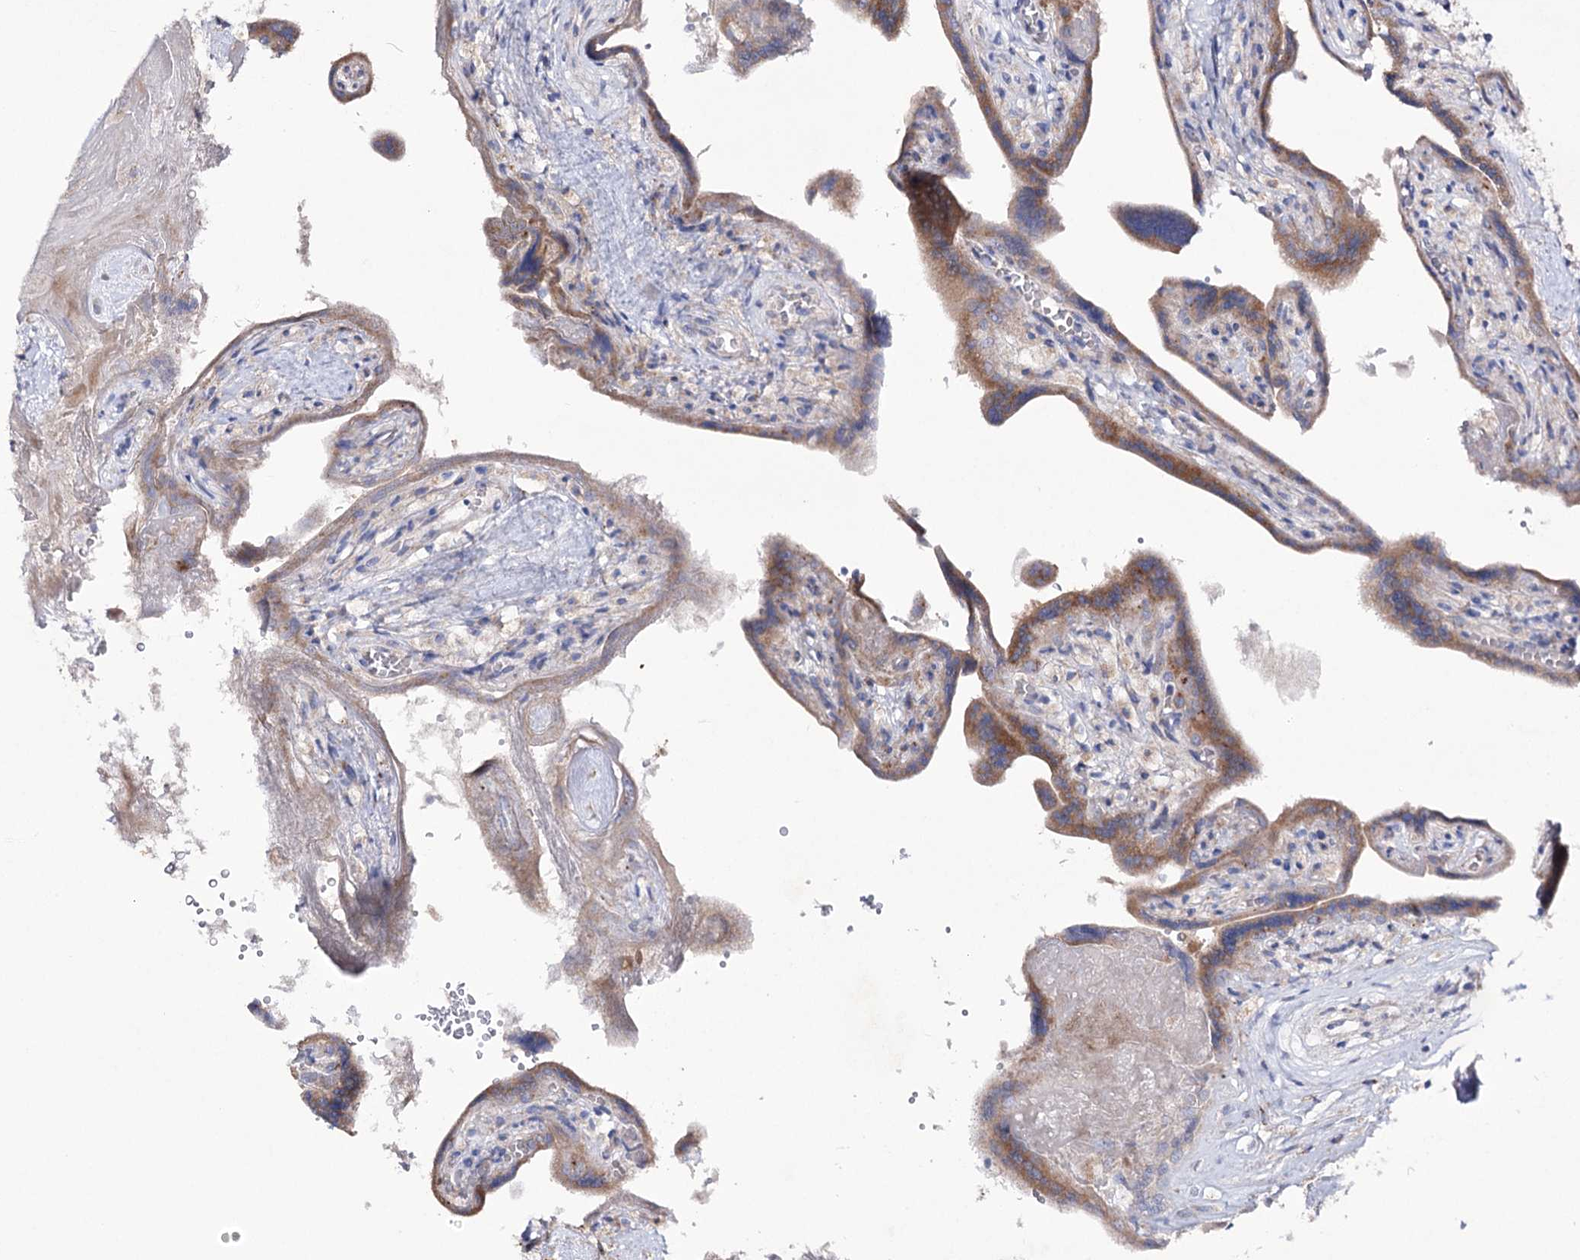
{"staining": {"intensity": "moderate", "quantity": "25%-75%", "location": "cytoplasmic/membranous"}, "tissue": "placenta", "cell_type": "Trophoblastic cells", "image_type": "normal", "snomed": [{"axis": "morphology", "description": "Normal tissue, NOS"}, {"axis": "topography", "description": "Placenta"}], "caption": "Immunohistochemical staining of benign human placenta displays moderate cytoplasmic/membranous protein staining in about 25%-75% of trophoblastic cells.", "gene": "NAGLU", "patient": {"sex": "female", "age": 37}}